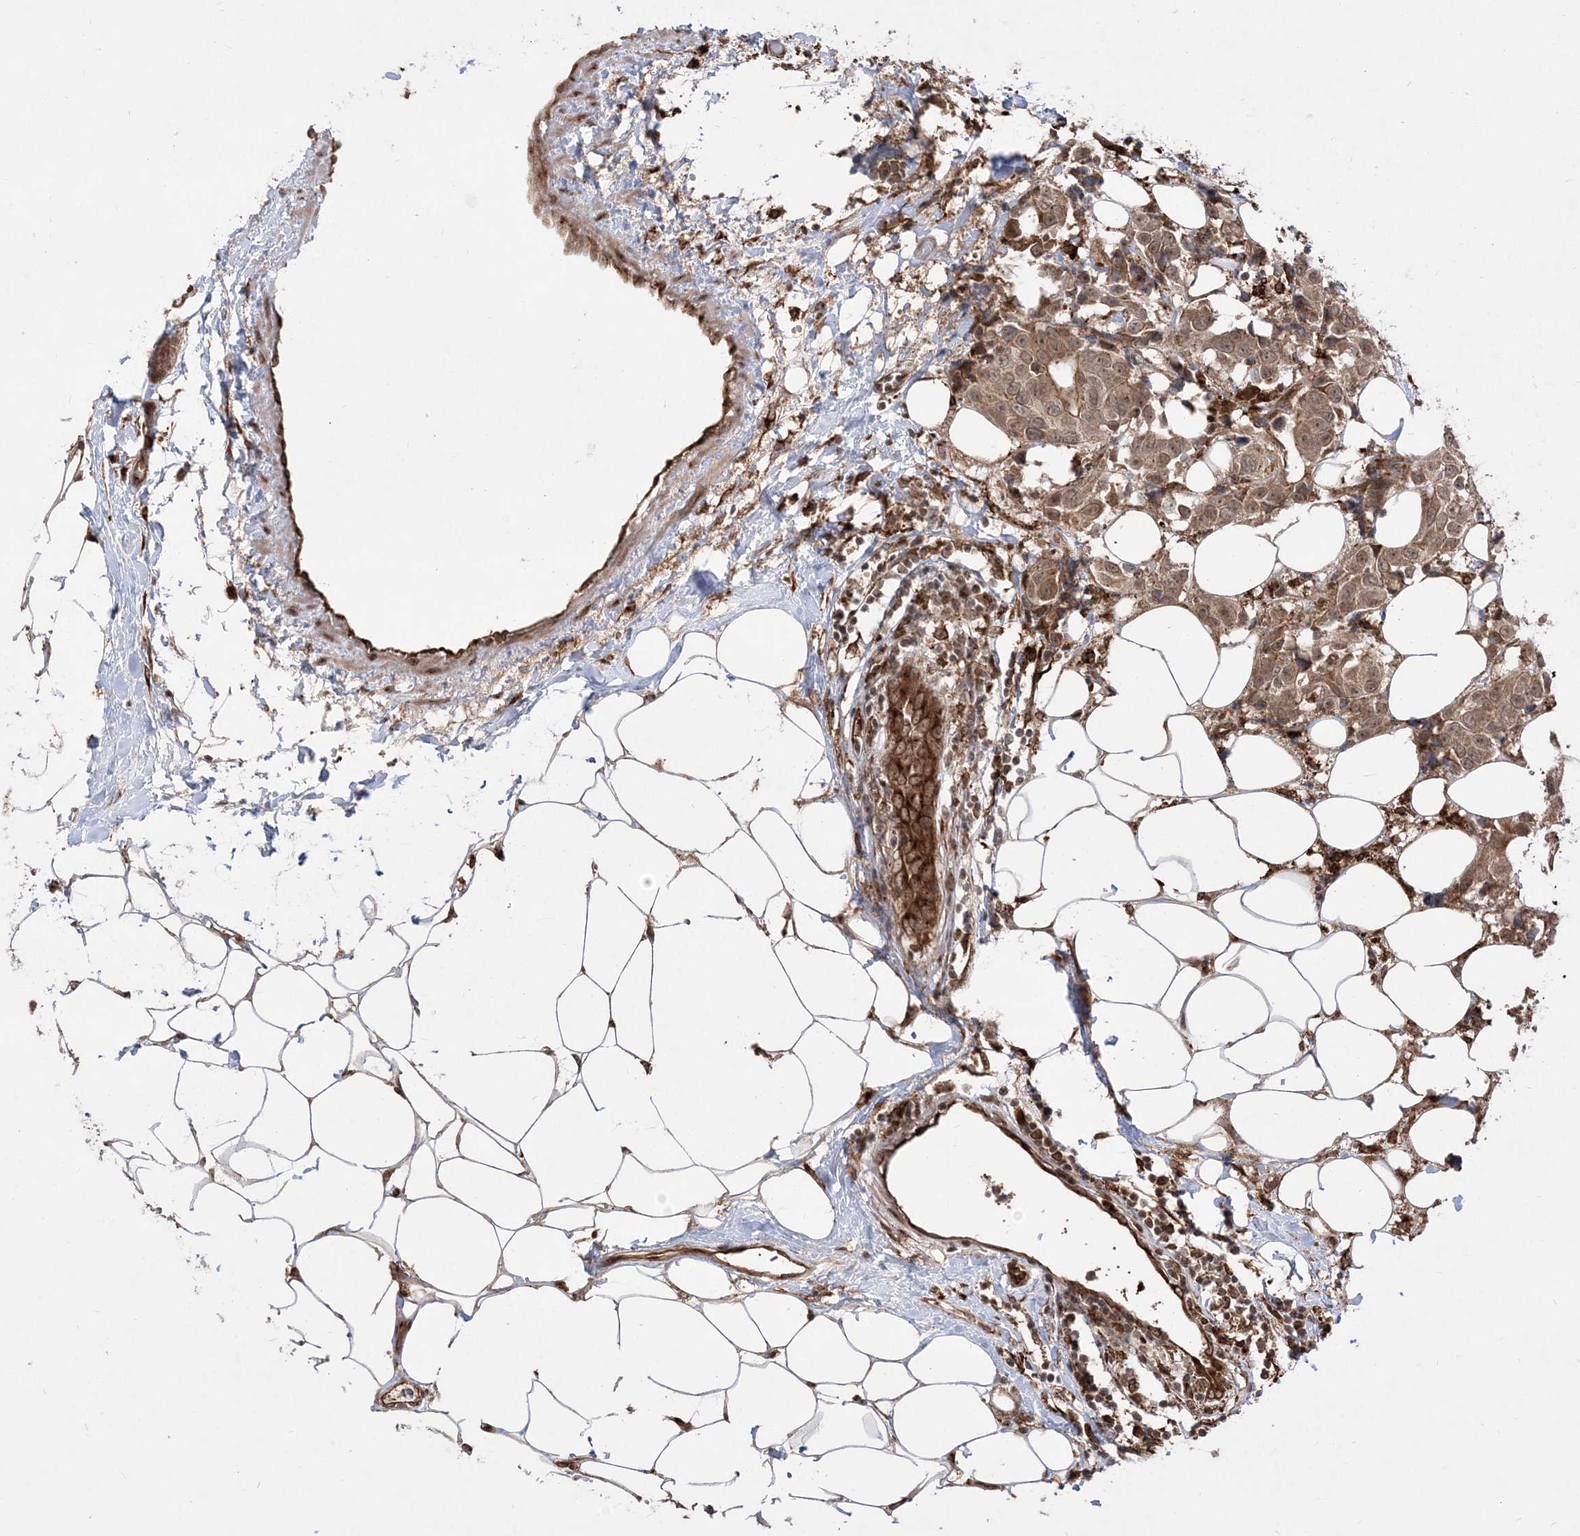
{"staining": {"intensity": "moderate", "quantity": ">75%", "location": "cytoplasmic/membranous,nuclear"}, "tissue": "breast cancer", "cell_type": "Tumor cells", "image_type": "cancer", "snomed": [{"axis": "morphology", "description": "Normal tissue, NOS"}, {"axis": "morphology", "description": "Duct carcinoma"}, {"axis": "topography", "description": "Breast"}], "caption": "Tumor cells show medium levels of moderate cytoplasmic/membranous and nuclear staining in approximately >75% of cells in human breast cancer (intraductal carcinoma).", "gene": "EPC2", "patient": {"sex": "female", "age": 39}}